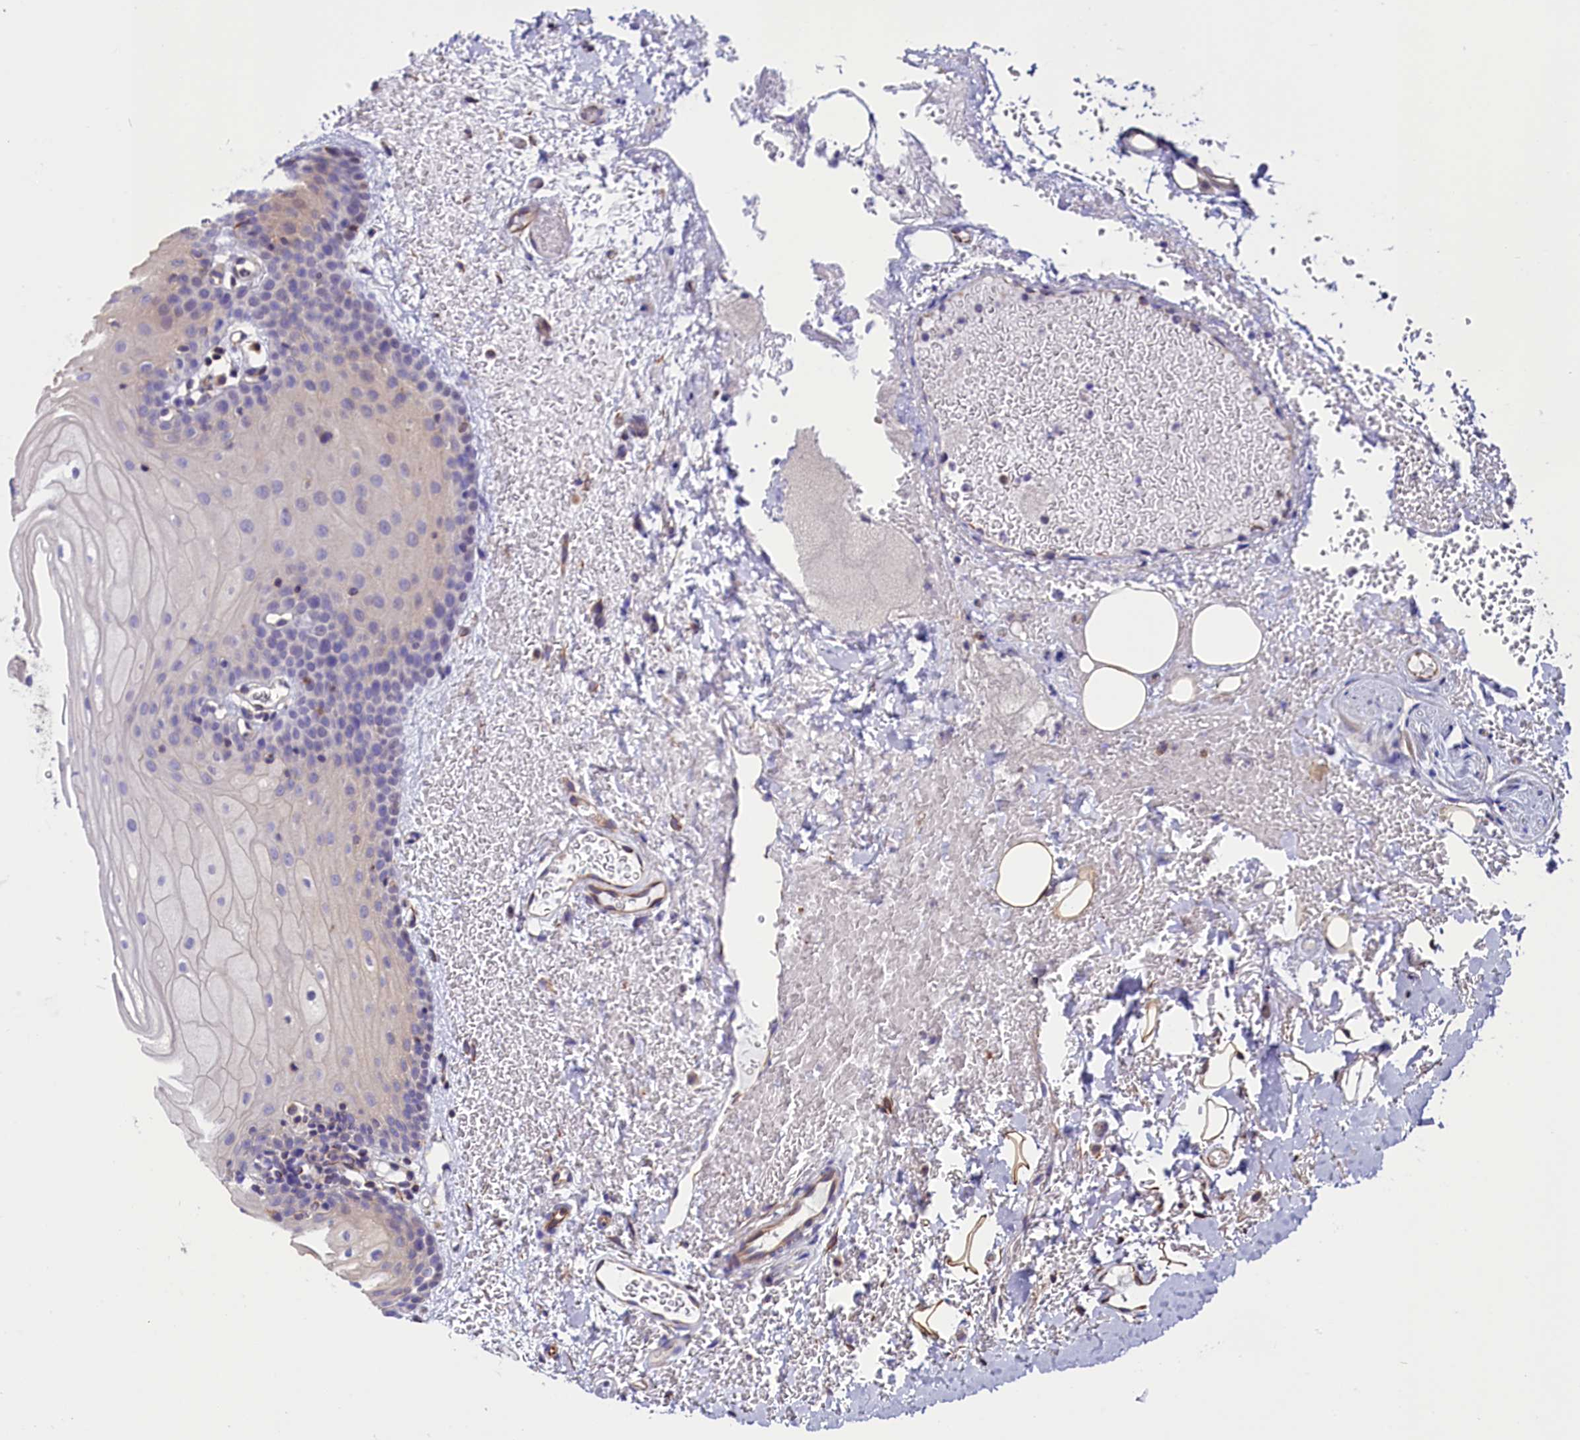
{"staining": {"intensity": "weak", "quantity": "<25%", "location": "cytoplasmic/membranous"}, "tissue": "oral mucosa", "cell_type": "Squamous epithelial cells", "image_type": "normal", "snomed": [{"axis": "morphology", "description": "Normal tissue, NOS"}, {"axis": "topography", "description": "Oral tissue"}], "caption": "Oral mucosa stained for a protein using immunohistochemistry demonstrates no expression squamous epithelial cells.", "gene": "PDILT", "patient": {"sex": "female", "age": 70}}